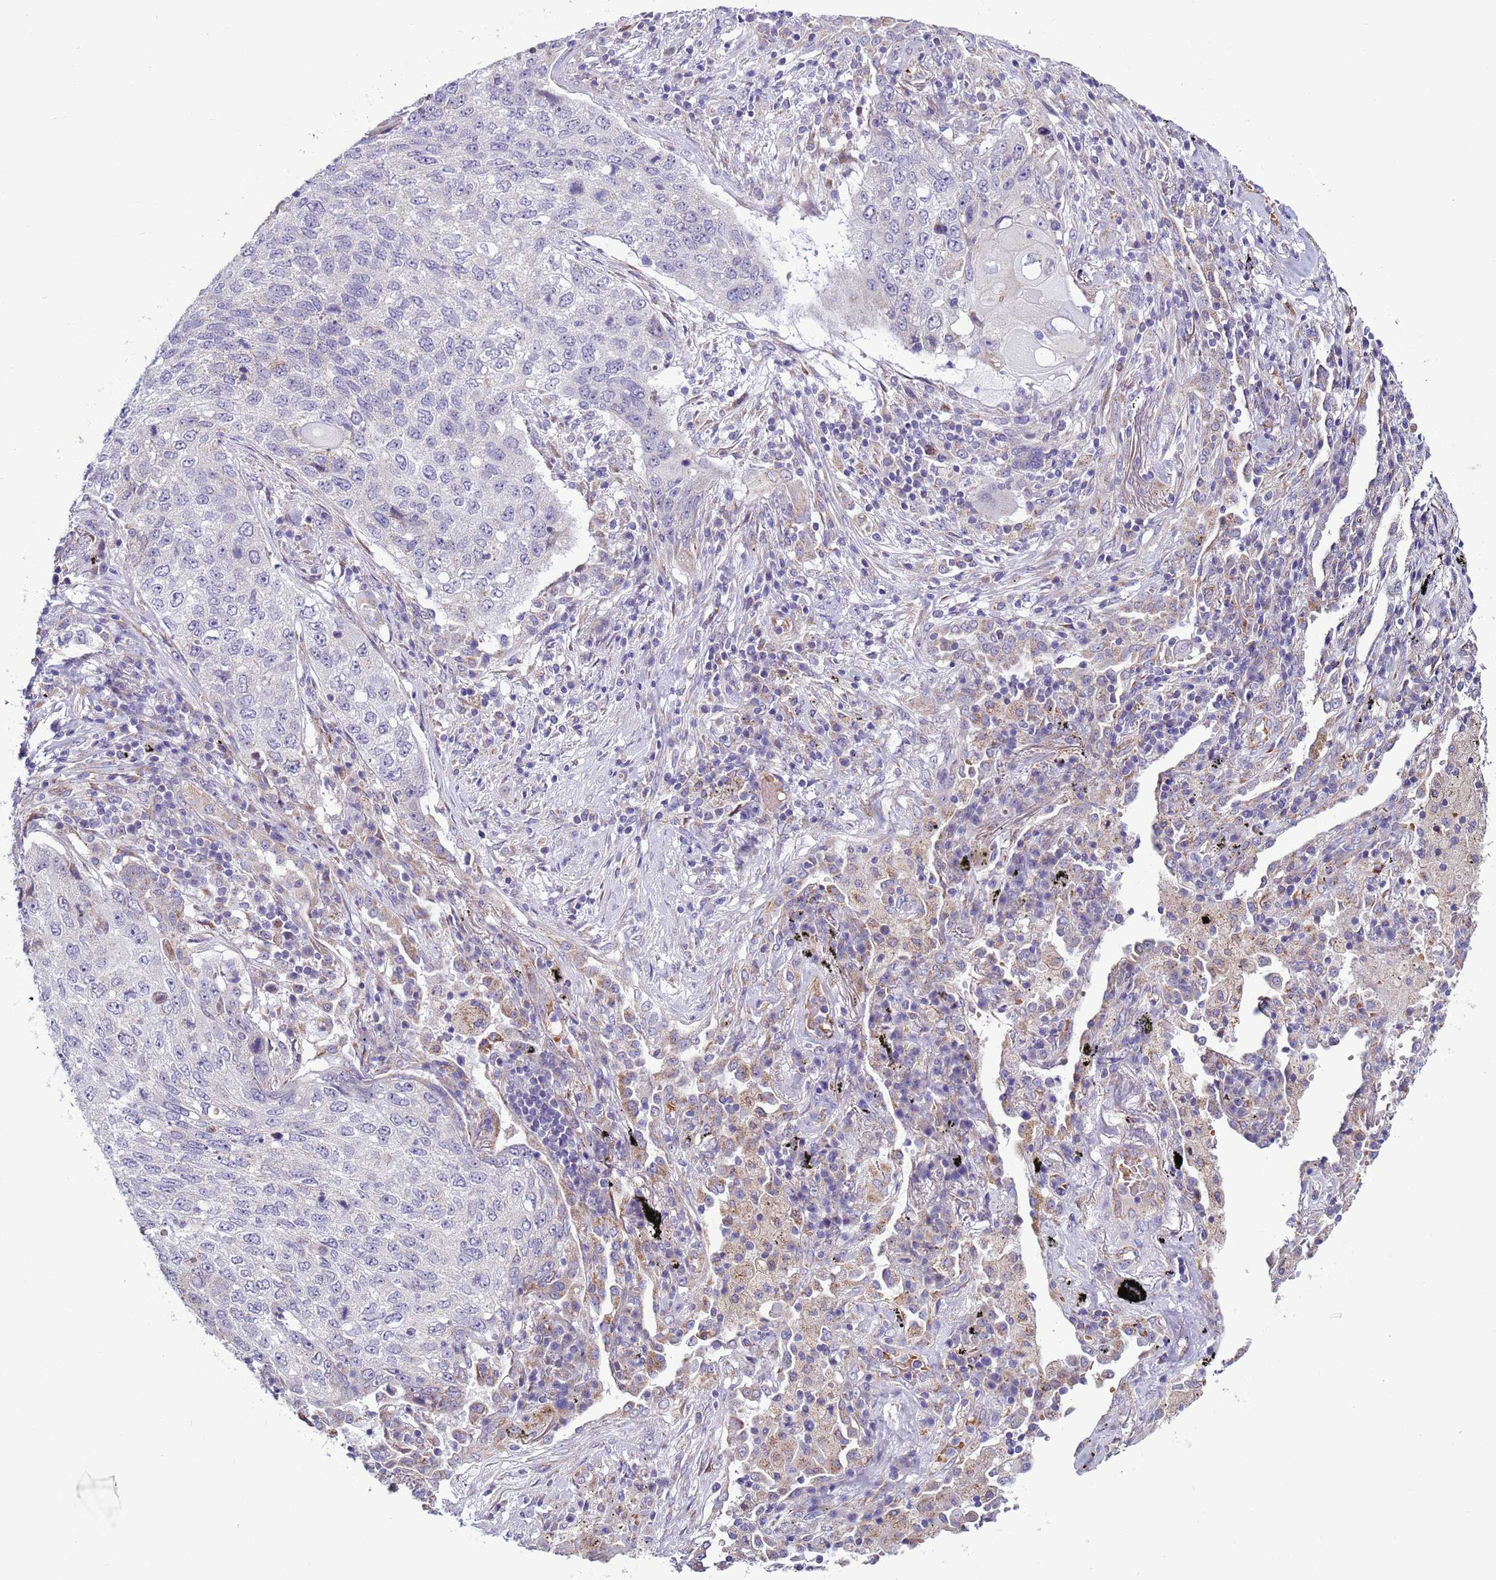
{"staining": {"intensity": "negative", "quantity": "none", "location": "none"}, "tissue": "lung cancer", "cell_type": "Tumor cells", "image_type": "cancer", "snomed": [{"axis": "morphology", "description": "Squamous cell carcinoma, NOS"}, {"axis": "topography", "description": "Lung"}], "caption": "Protein analysis of squamous cell carcinoma (lung) demonstrates no significant positivity in tumor cells.", "gene": "ABHD17B", "patient": {"sex": "female", "age": 63}}